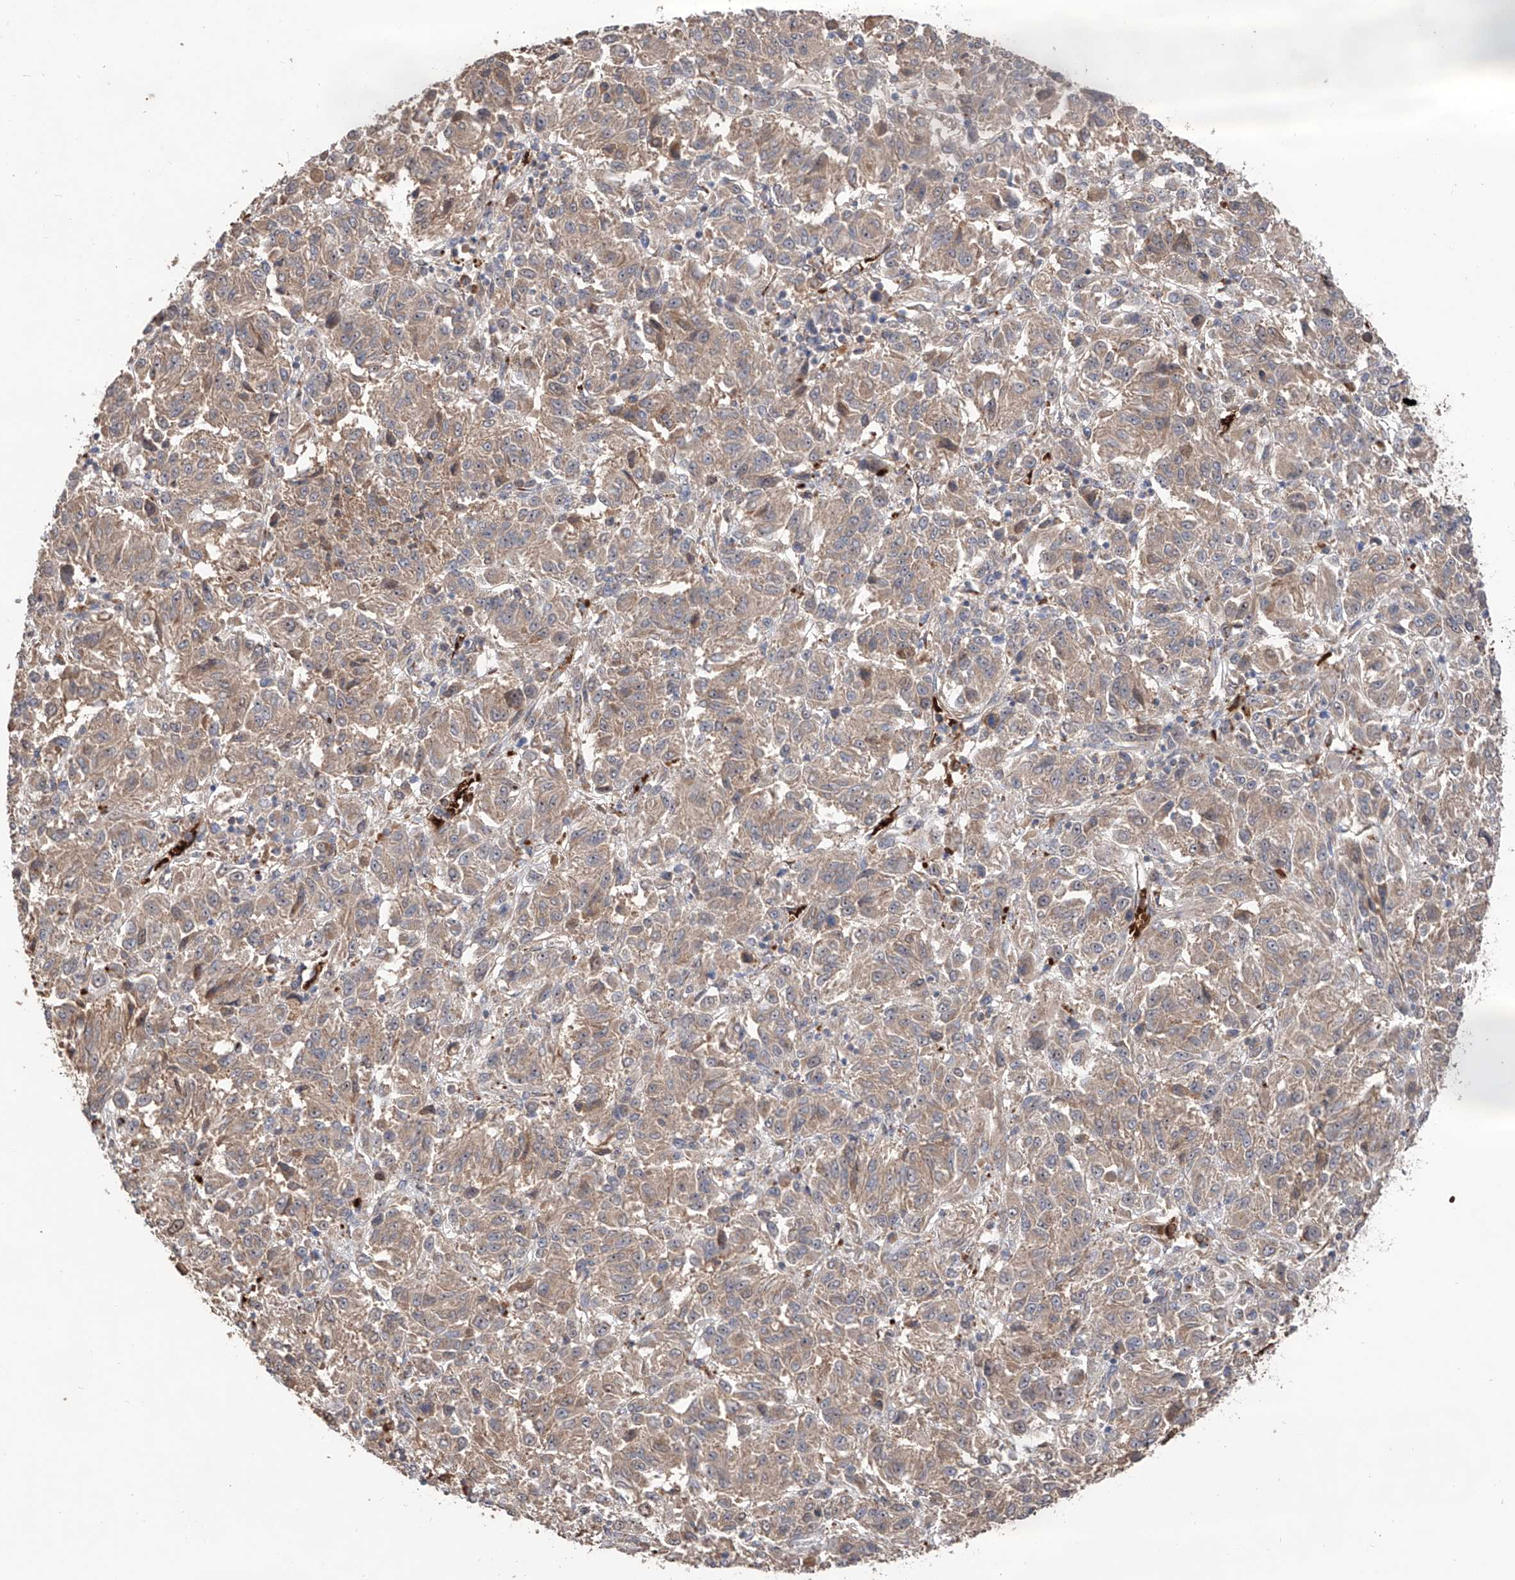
{"staining": {"intensity": "weak", "quantity": ">75%", "location": "cytoplasmic/membranous"}, "tissue": "melanoma", "cell_type": "Tumor cells", "image_type": "cancer", "snomed": [{"axis": "morphology", "description": "Malignant melanoma, Metastatic site"}, {"axis": "topography", "description": "Lung"}], "caption": "Protein expression analysis of melanoma exhibits weak cytoplasmic/membranous staining in approximately >75% of tumor cells. (brown staining indicates protein expression, while blue staining denotes nuclei).", "gene": "EDN1", "patient": {"sex": "male", "age": 64}}